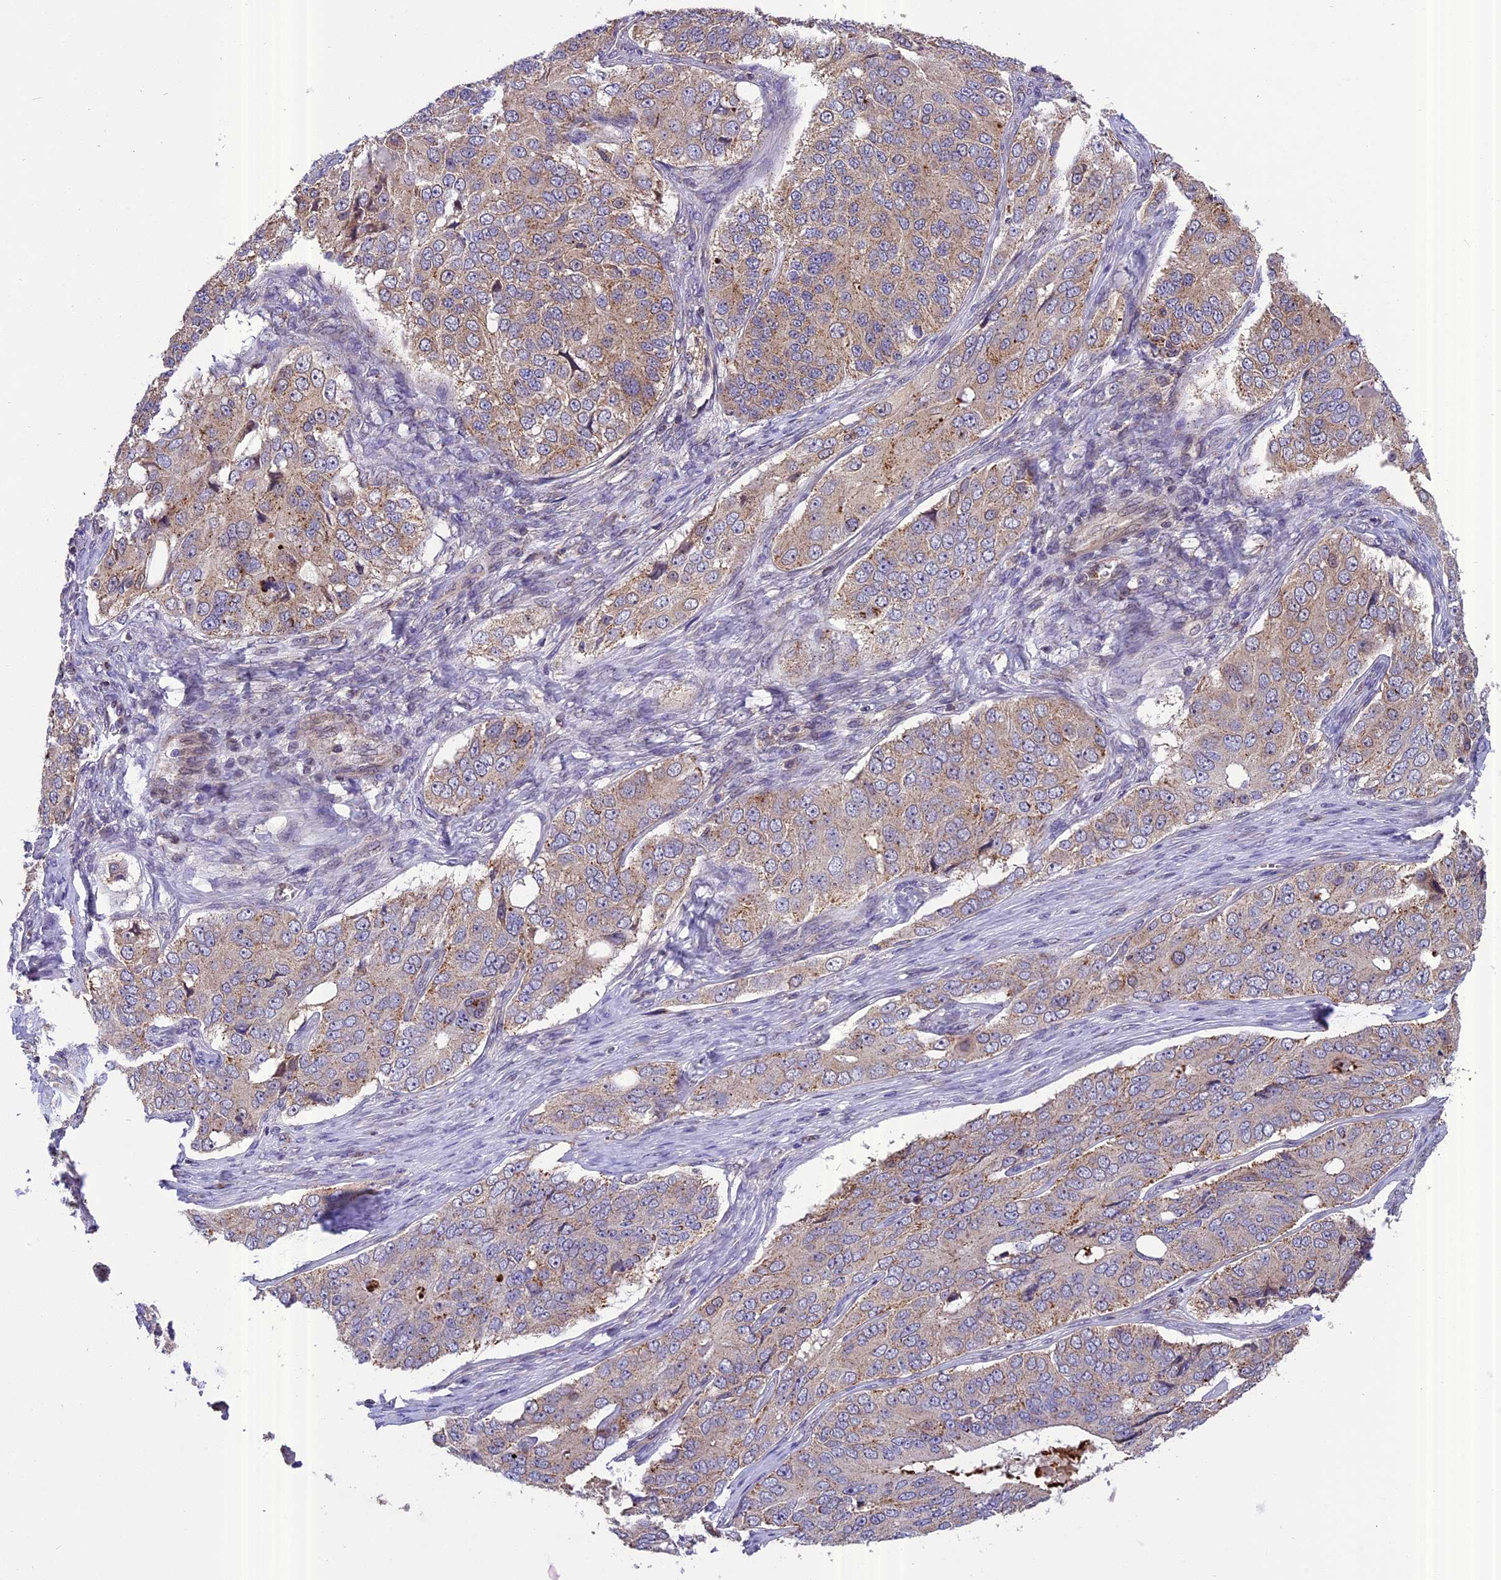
{"staining": {"intensity": "weak", "quantity": "25%-75%", "location": "cytoplasmic/membranous"}, "tissue": "ovarian cancer", "cell_type": "Tumor cells", "image_type": "cancer", "snomed": [{"axis": "morphology", "description": "Carcinoma, endometroid"}, {"axis": "topography", "description": "Ovary"}], "caption": "Ovarian cancer (endometroid carcinoma) tissue demonstrates weak cytoplasmic/membranous positivity in about 25%-75% of tumor cells, visualized by immunohistochemistry.", "gene": "CHMP2A", "patient": {"sex": "female", "age": 51}}